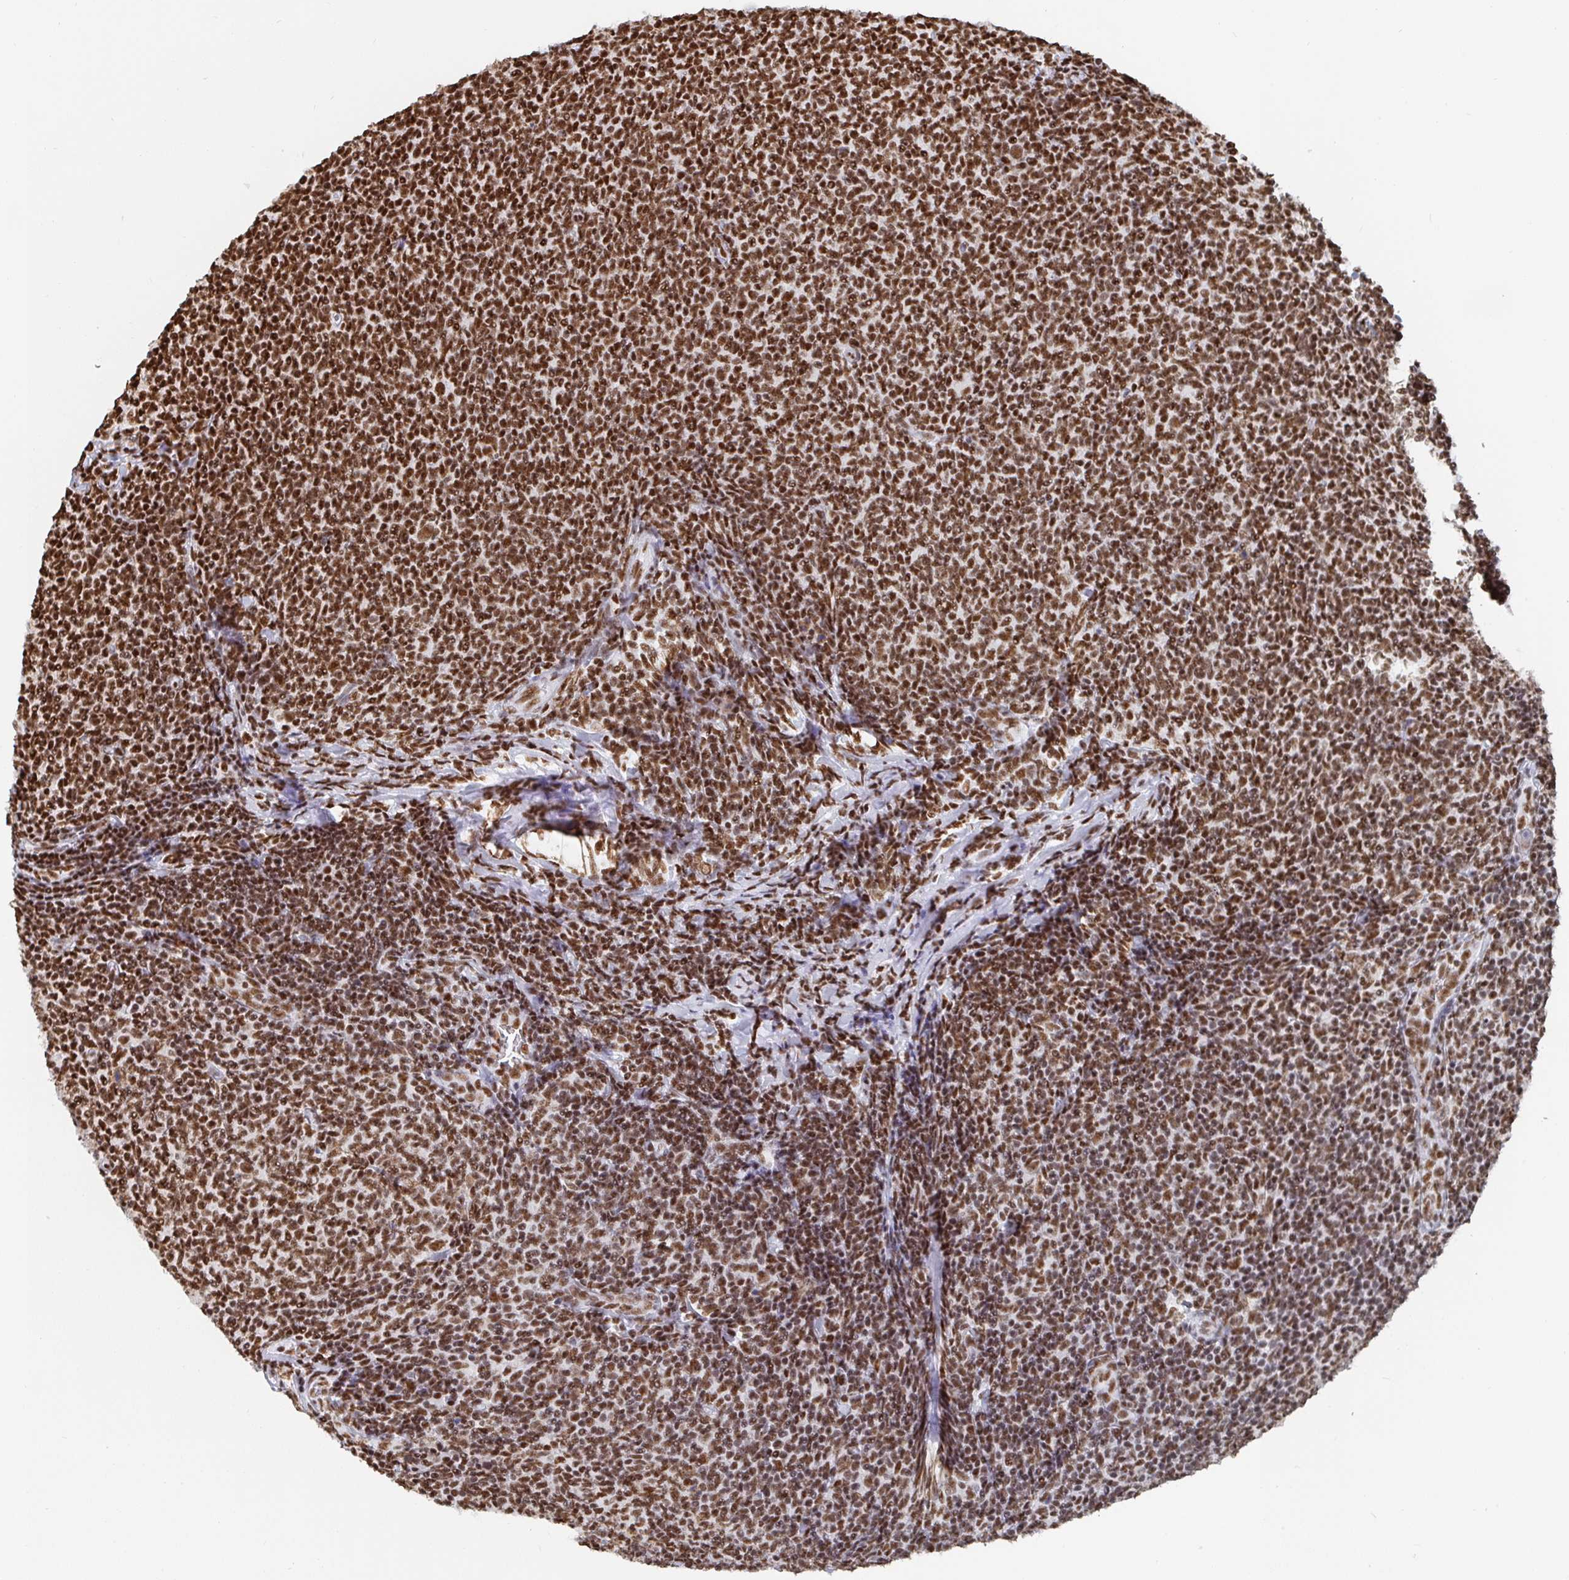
{"staining": {"intensity": "strong", "quantity": ">75%", "location": "nuclear"}, "tissue": "lymphoma", "cell_type": "Tumor cells", "image_type": "cancer", "snomed": [{"axis": "morphology", "description": "Malignant lymphoma, non-Hodgkin's type, Low grade"}, {"axis": "topography", "description": "Lymph node"}], "caption": "This is a histology image of IHC staining of malignant lymphoma, non-Hodgkin's type (low-grade), which shows strong expression in the nuclear of tumor cells.", "gene": "EWSR1", "patient": {"sex": "male", "age": 52}}